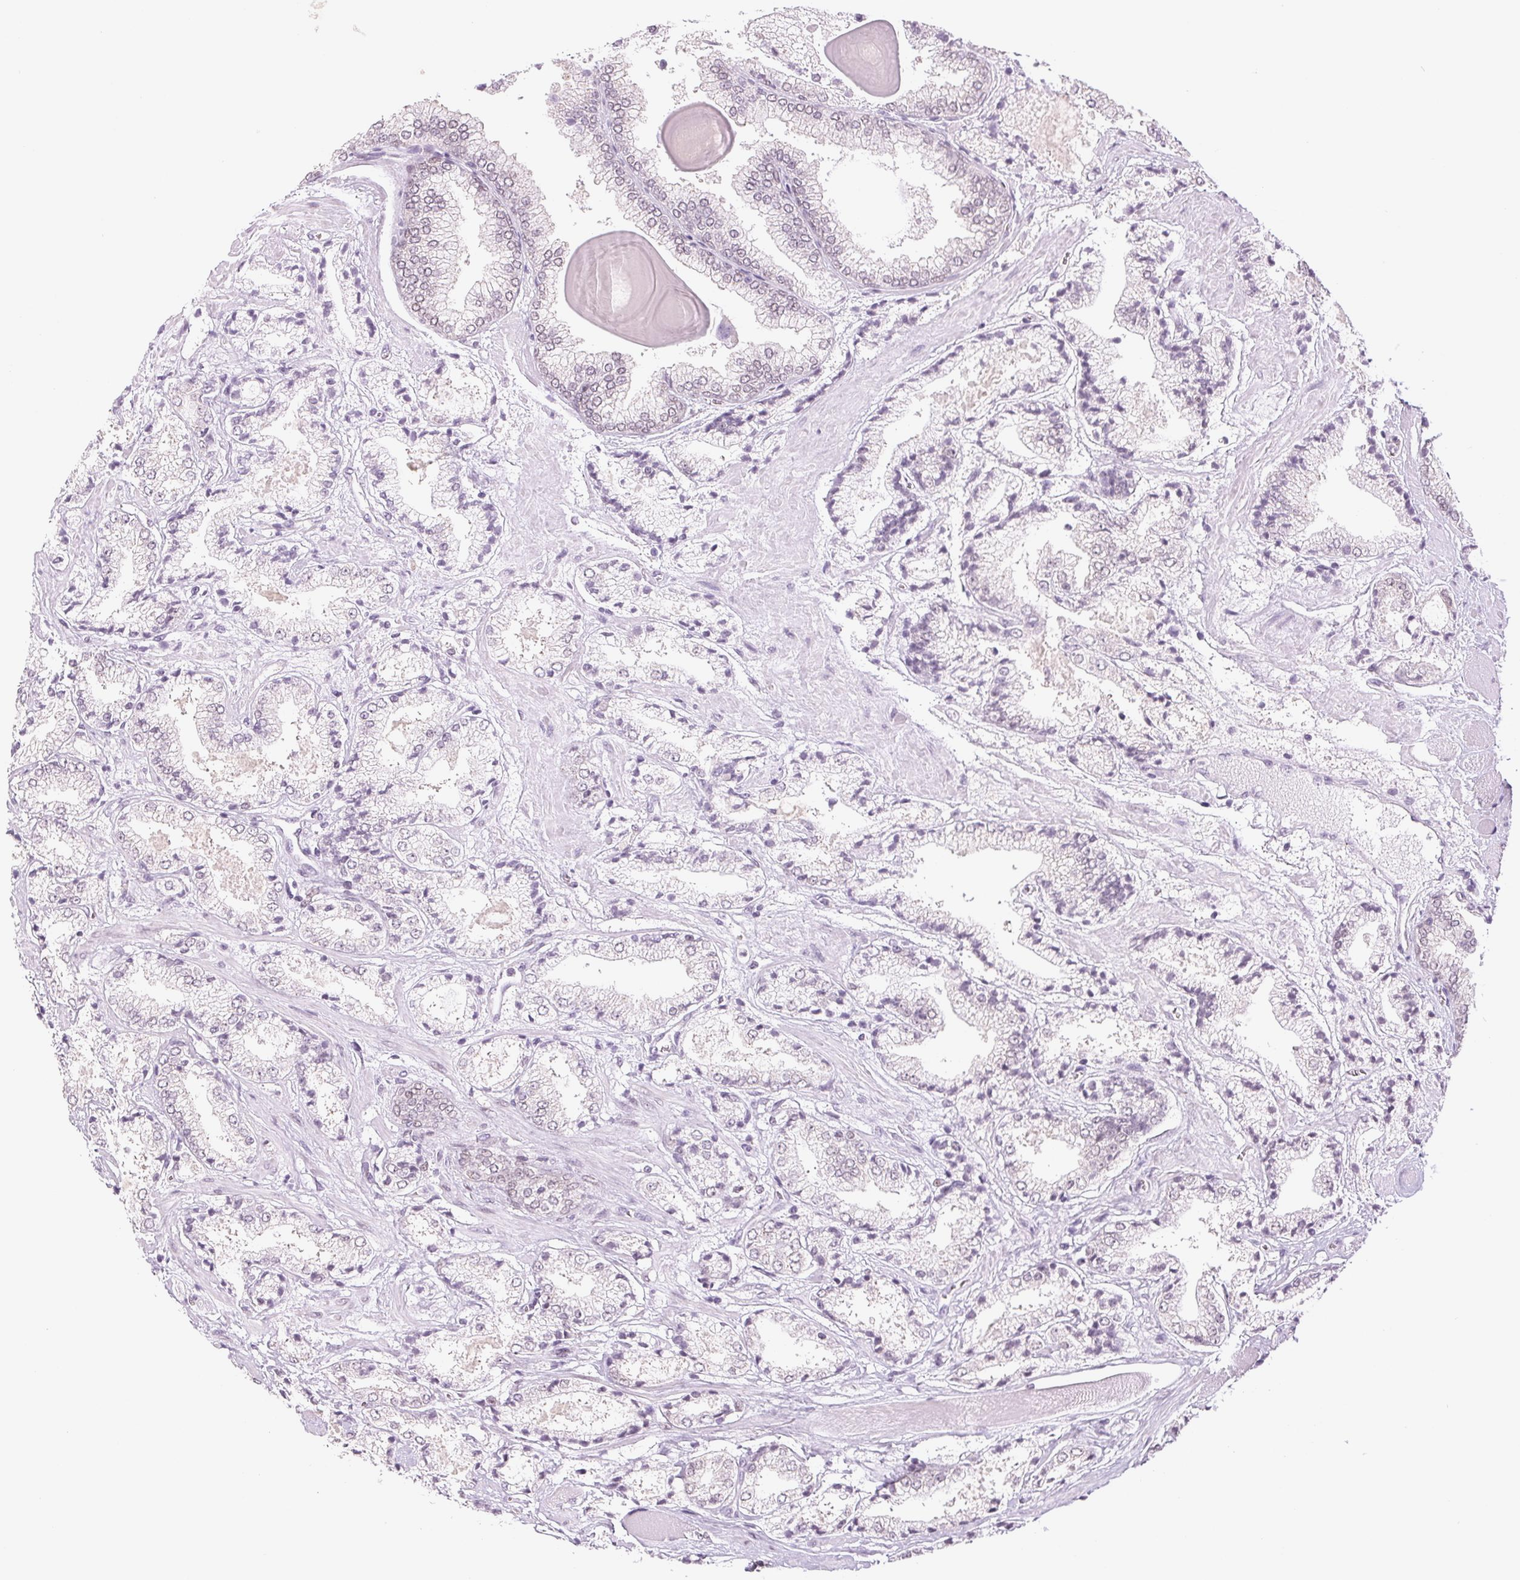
{"staining": {"intensity": "negative", "quantity": "none", "location": "none"}, "tissue": "prostate cancer", "cell_type": "Tumor cells", "image_type": "cancer", "snomed": [{"axis": "morphology", "description": "Adenocarcinoma, High grade"}, {"axis": "topography", "description": "Prostate"}], "caption": "DAB immunohistochemical staining of prostate cancer (adenocarcinoma (high-grade)) demonstrates no significant staining in tumor cells.", "gene": "DNAJC6", "patient": {"sex": "male", "age": 64}}